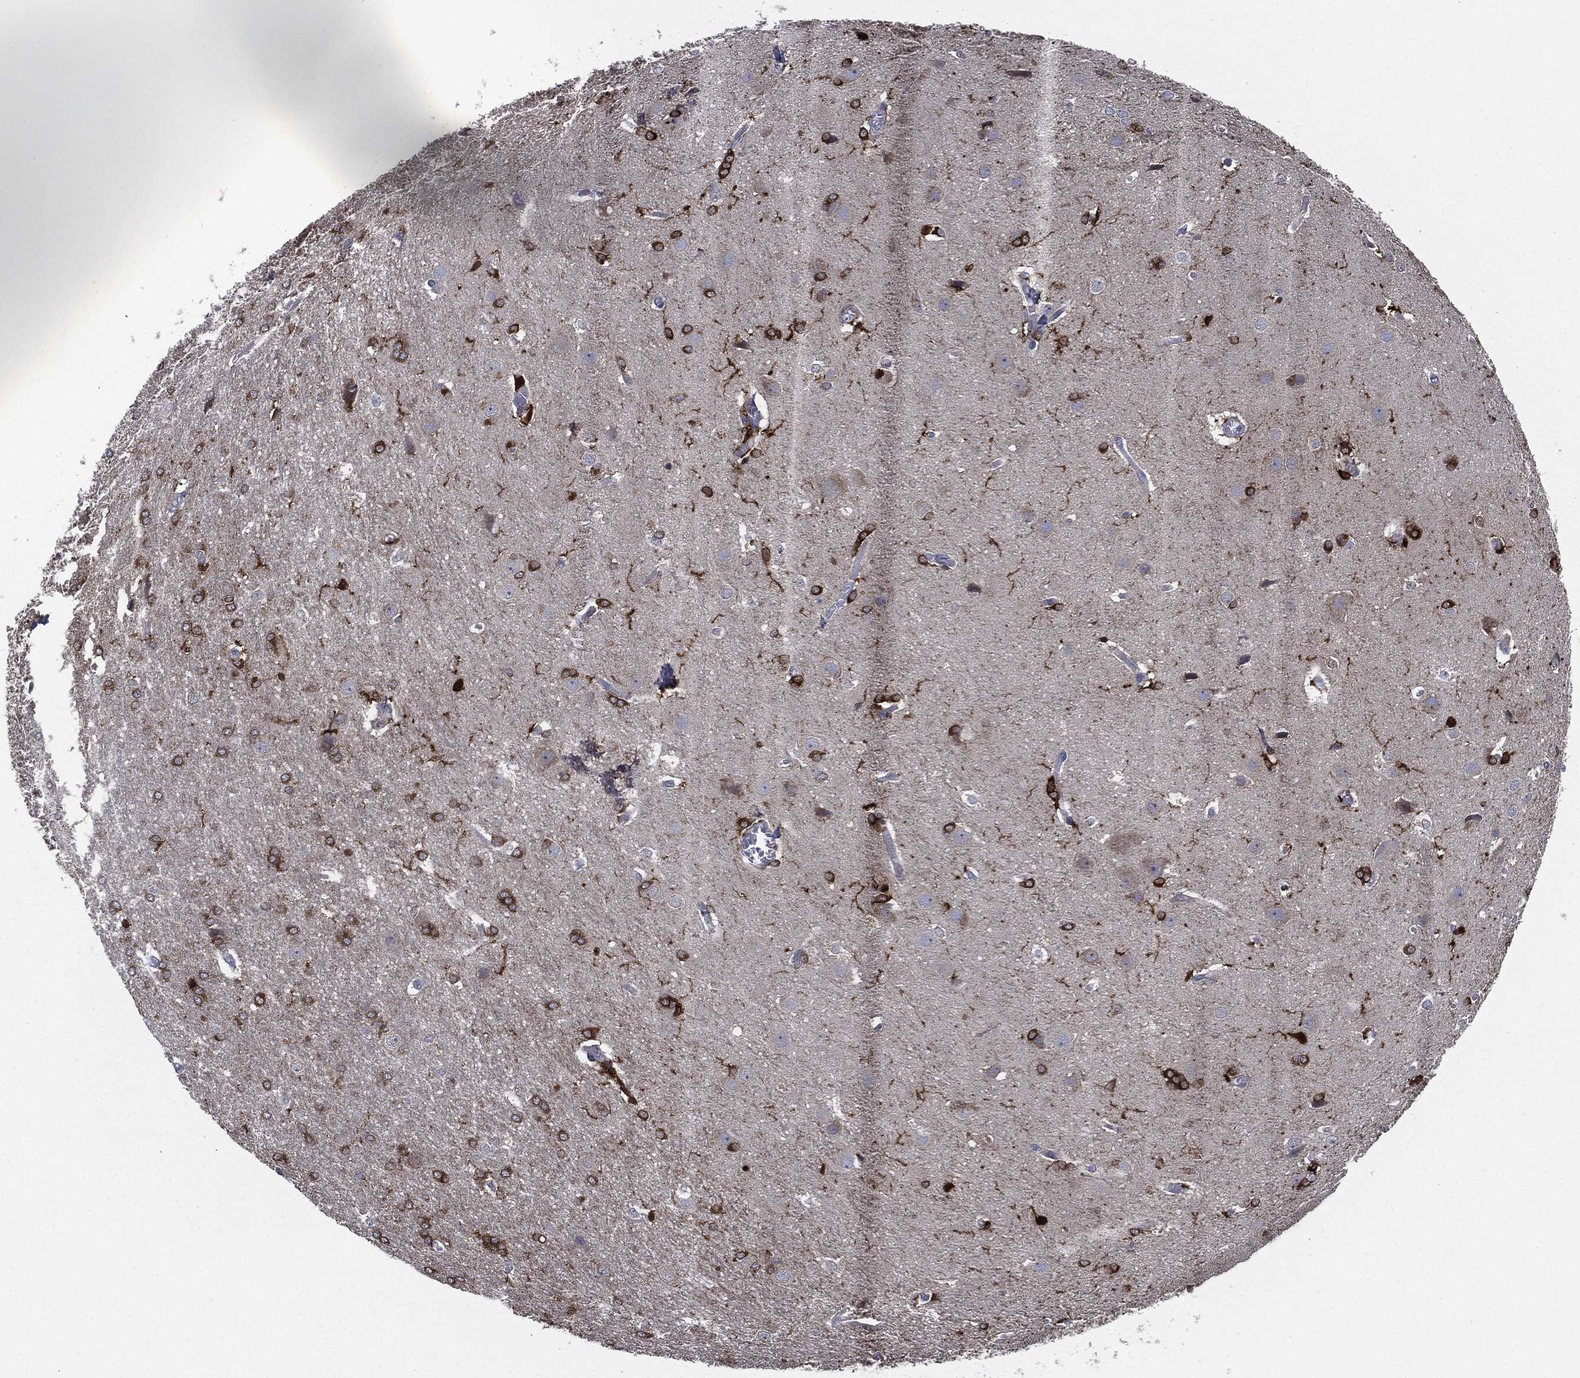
{"staining": {"intensity": "strong", "quantity": "25%-75%", "location": "cytoplasmic/membranous"}, "tissue": "glioma", "cell_type": "Tumor cells", "image_type": "cancer", "snomed": [{"axis": "morphology", "description": "Glioma, malignant, Low grade"}, {"axis": "topography", "description": "Brain"}], "caption": "Human malignant low-grade glioma stained with a brown dye displays strong cytoplasmic/membranous positive staining in approximately 25%-75% of tumor cells.", "gene": "TMEM11", "patient": {"sex": "female", "age": 32}}